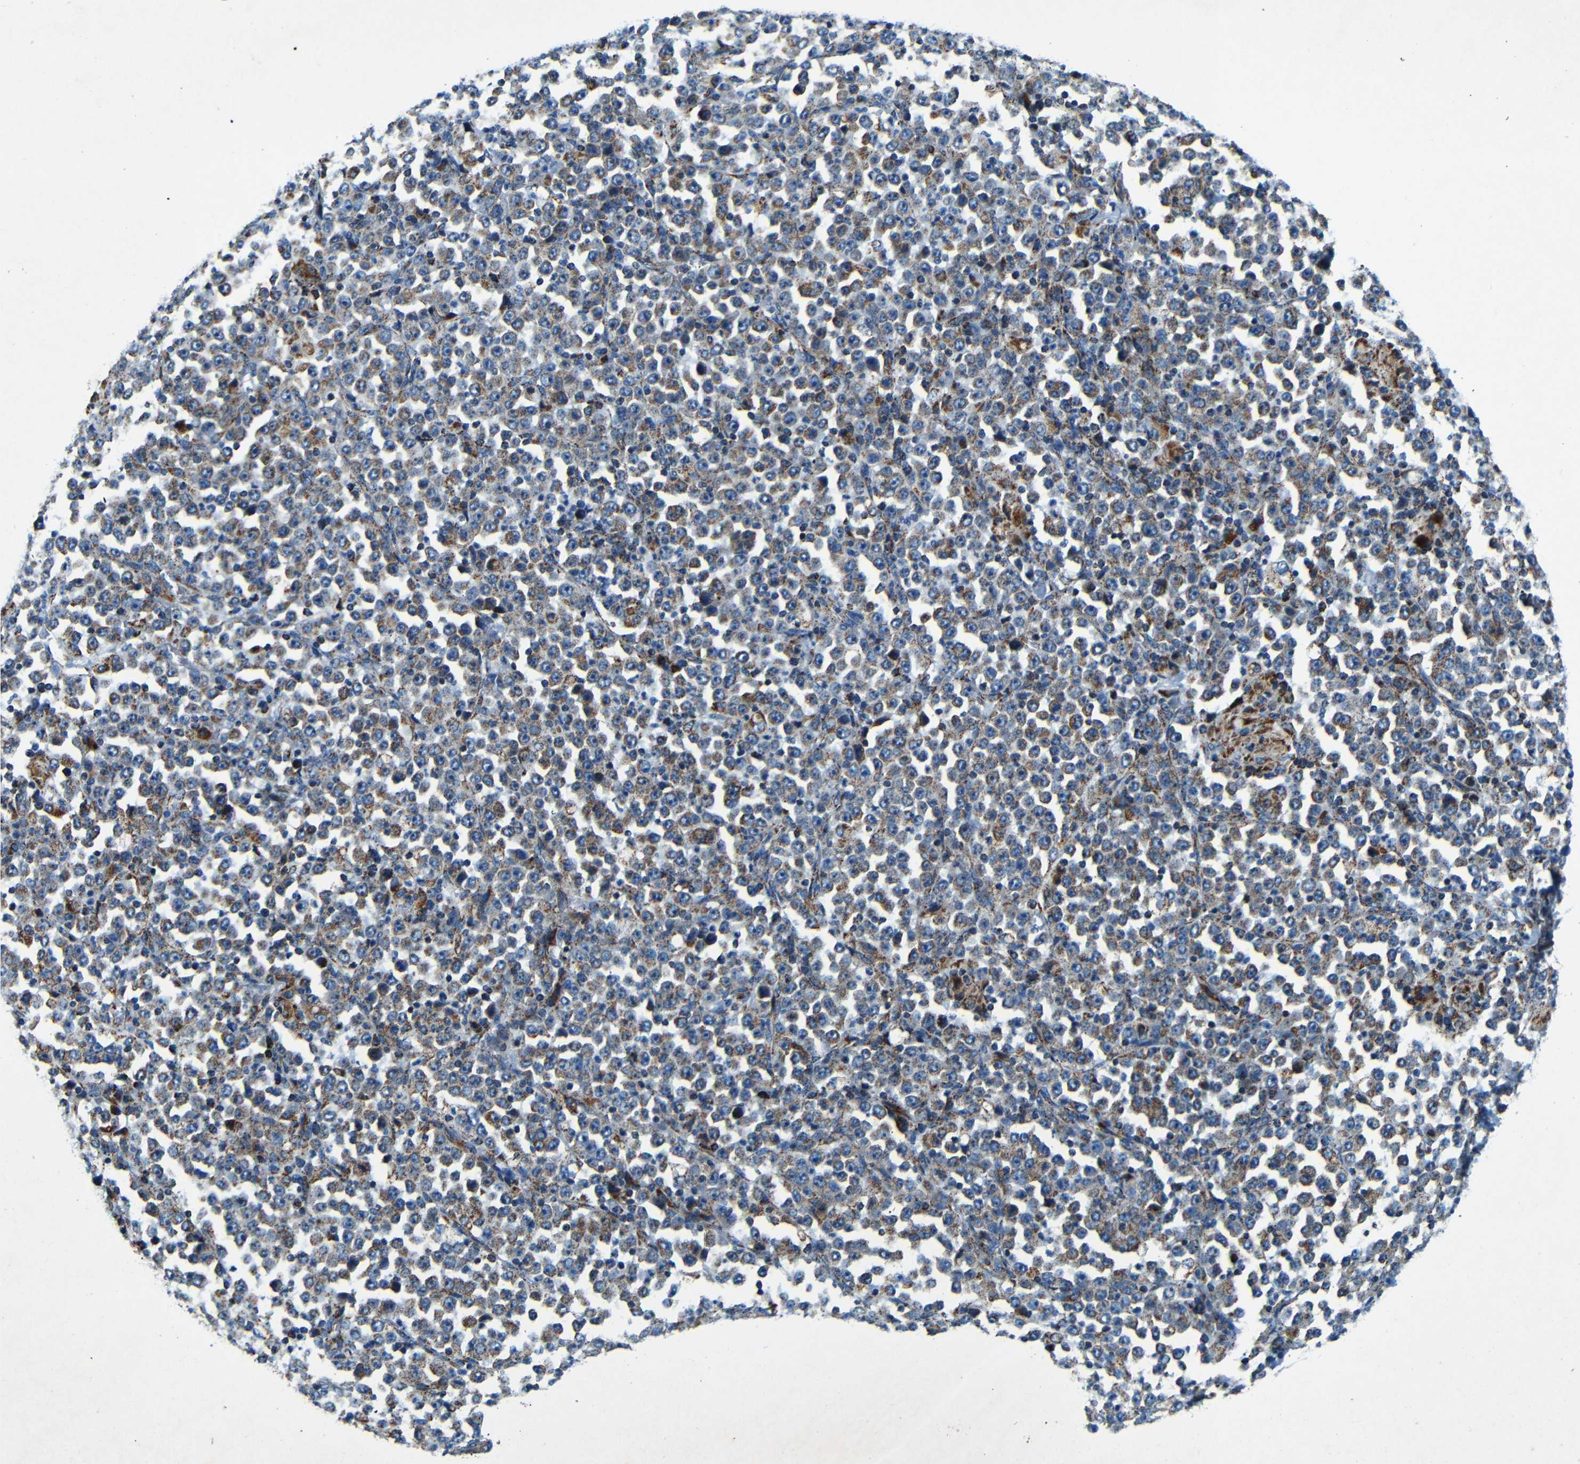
{"staining": {"intensity": "moderate", "quantity": "25%-75%", "location": "cytoplasmic/membranous"}, "tissue": "stomach cancer", "cell_type": "Tumor cells", "image_type": "cancer", "snomed": [{"axis": "morphology", "description": "Normal tissue, NOS"}, {"axis": "morphology", "description": "Adenocarcinoma, NOS"}, {"axis": "topography", "description": "Stomach, upper"}, {"axis": "topography", "description": "Stomach"}], "caption": "Moderate cytoplasmic/membranous protein staining is identified in approximately 25%-75% of tumor cells in stomach cancer.", "gene": "WSCD2", "patient": {"sex": "male", "age": 59}}